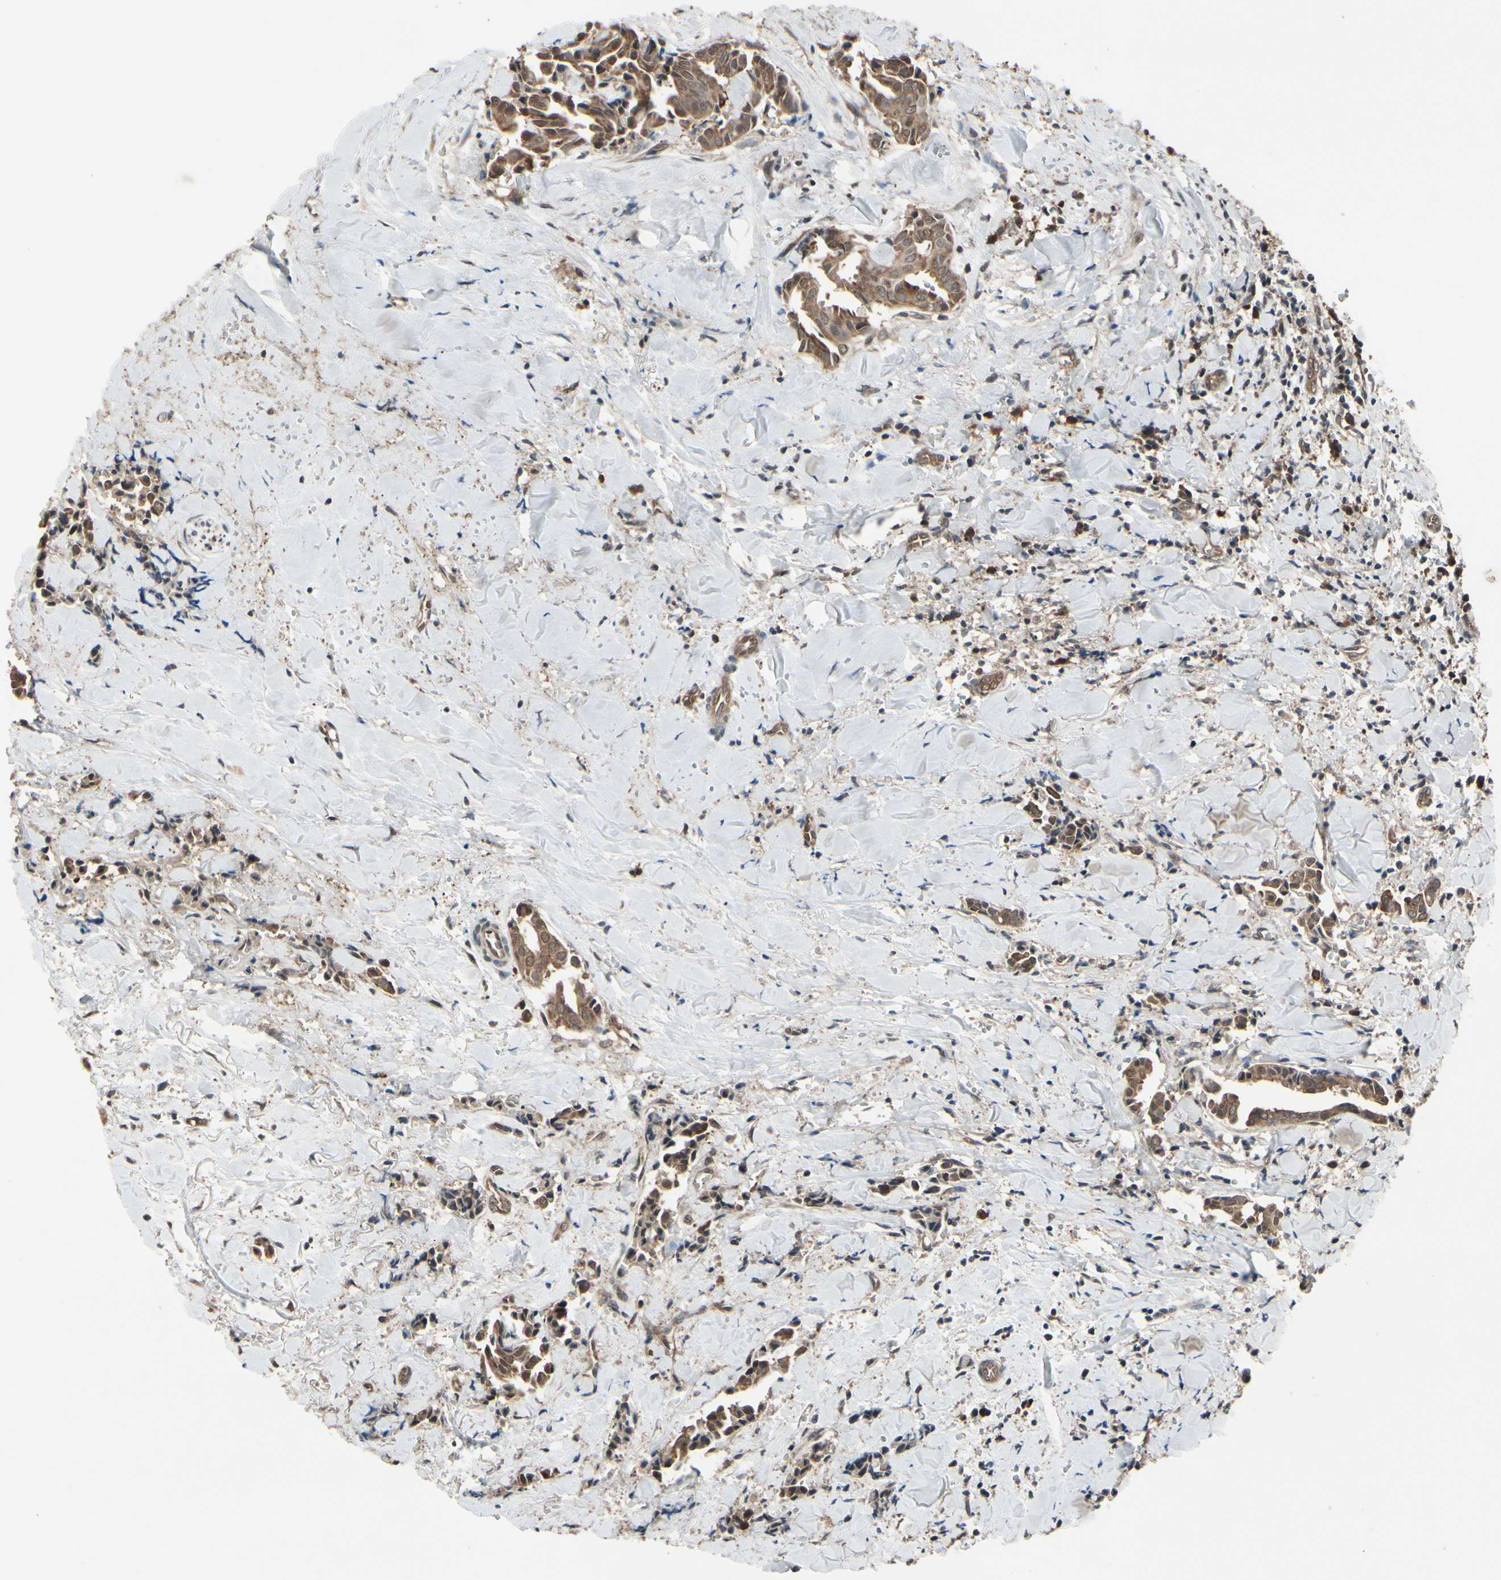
{"staining": {"intensity": "moderate", "quantity": ">75%", "location": "cytoplasmic/membranous"}, "tissue": "head and neck cancer", "cell_type": "Tumor cells", "image_type": "cancer", "snomed": [{"axis": "morphology", "description": "Adenocarcinoma, NOS"}, {"axis": "topography", "description": "Salivary gland"}, {"axis": "topography", "description": "Head-Neck"}], "caption": "A micrograph of human head and neck adenocarcinoma stained for a protein shows moderate cytoplasmic/membranous brown staining in tumor cells.", "gene": "PNPLA7", "patient": {"sex": "female", "age": 59}}